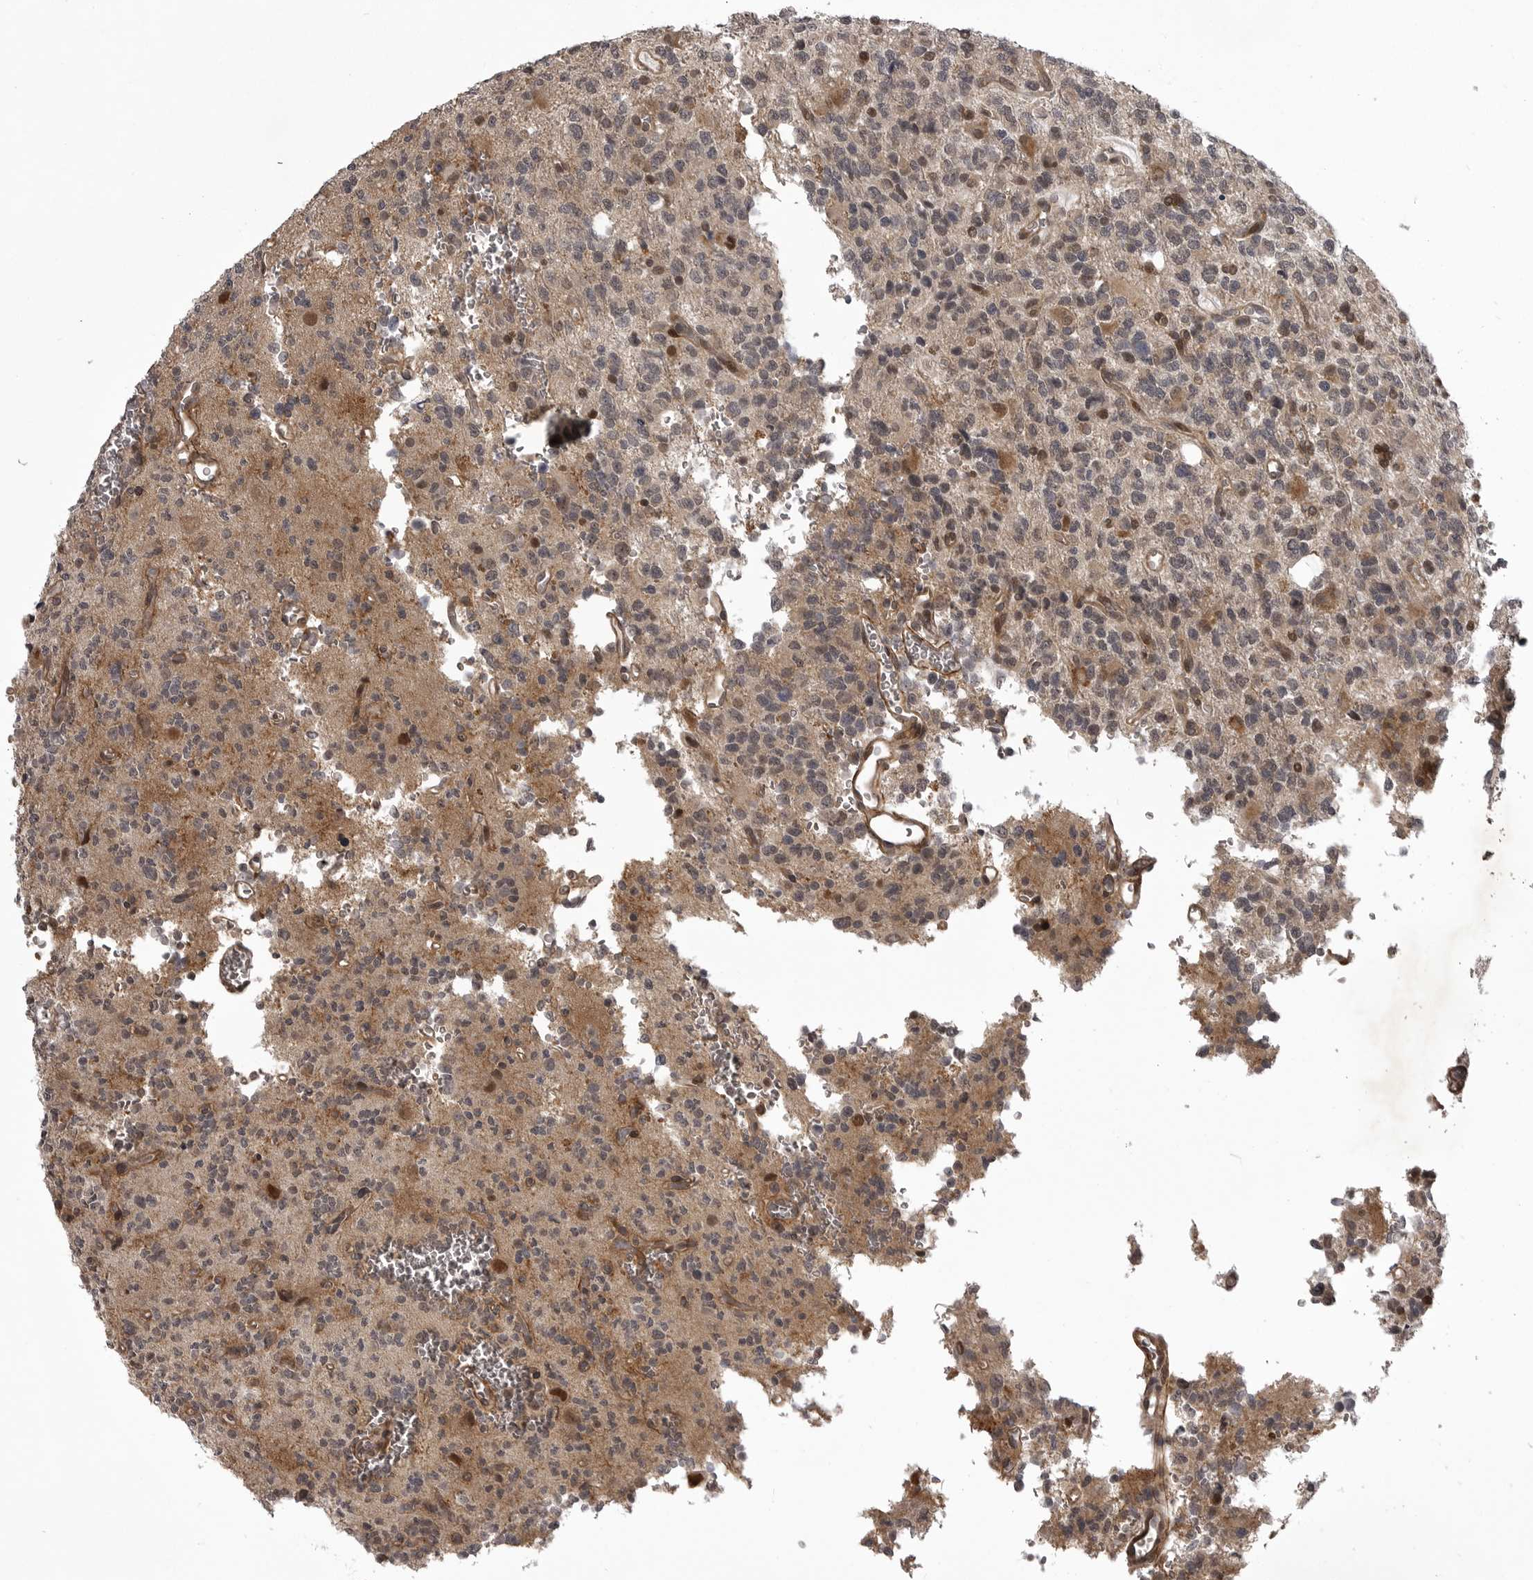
{"staining": {"intensity": "weak", "quantity": "25%-75%", "location": "cytoplasmic/membranous"}, "tissue": "glioma", "cell_type": "Tumor cells", "image_type": "cancer", "snomed": [{"axis": "morphology", "description": "Glioma, malignant, High grade"}, {"axis": "topography", "description": "Brain"}], "caption": "The micrograph shows staining of glioma, revealing weak cytoplasmic/membranous protein expression (brown color) within tumor cells.", "gene": "SNX16", "patient": {"sex": "female", "age": 62}}